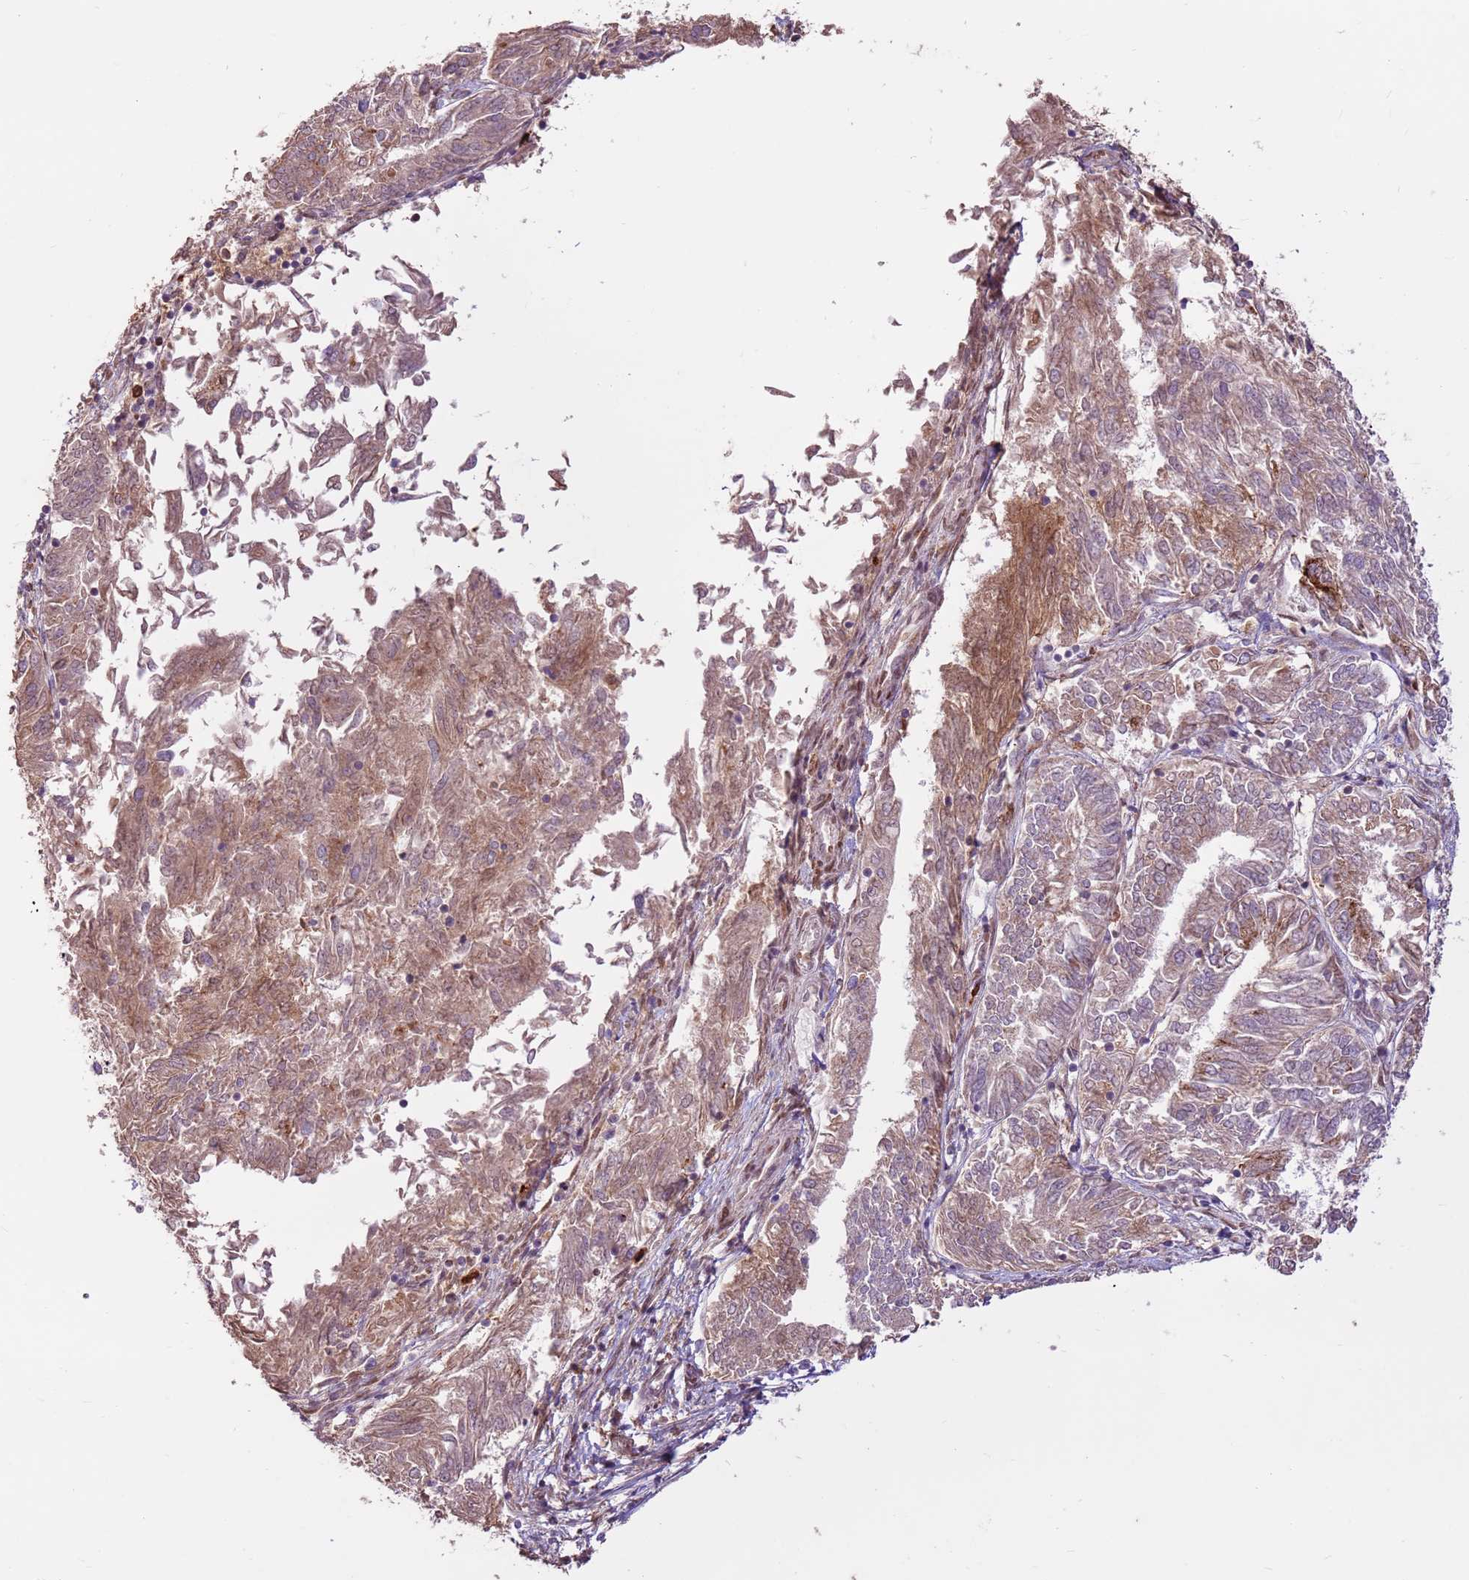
{"staining": {"intensity": "moderate", "quantity": "25%-75%", "location": "cytoplasmic/membranous"}, "tissue": "endometrial cancer", "cell_type": "Tumor cells", "image_type": "cancer", "snomed": [{"axis": "morphology", "description": "Adenocarcinoma, NOS"}, {"axis": "topography", "description": "Endometrium"}], "caption": "Immunohistochemical staining of adenocarcinoma (endometrial) demonstrates medium levels of moderate cytoplasmic/membranous protein positivity in approximately 25%-75% of tumor cells. (brown staining indicates protein expression, while blue staining denotes nuclei).", "gene": "LGI4", "patient": {"sex": "female", "age": 58}}